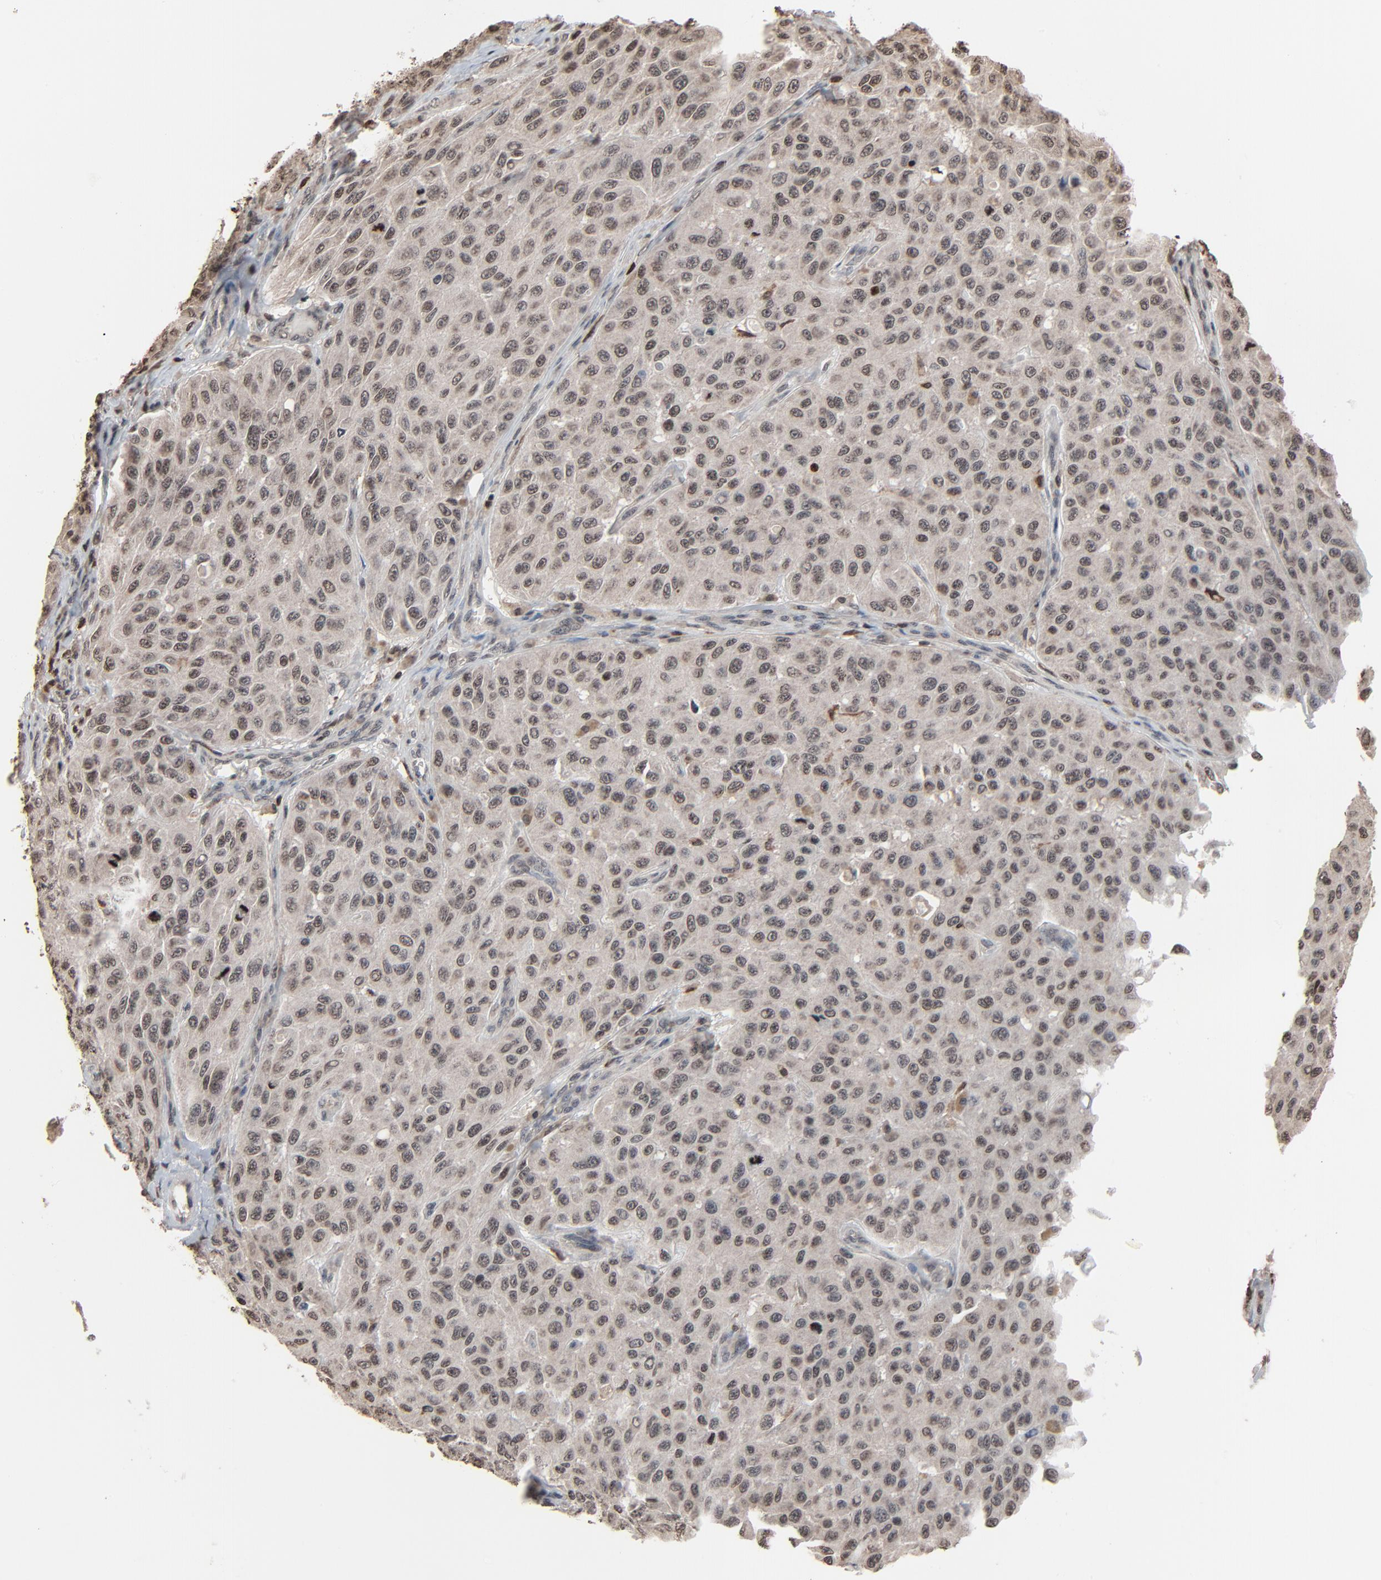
{"staining": {"intensity": "weak", "quantity": ">75%", "location": "nuclear"}, "tissue": "melanoma", "cell_type": "Tumor cells", "image_type": "cancer", "snomed": [{"axis": "morphology", "description": "Malignant melanoma, NOS"}, {"axis": "topography", "description": "Skin"}], "caption": "Weak nuclear expression is appreciated in approximately >75% of tumor cells in malignant melanoma.", "gene": "RPS6KA3", "patient": {"sex": "male", "age": 30}}